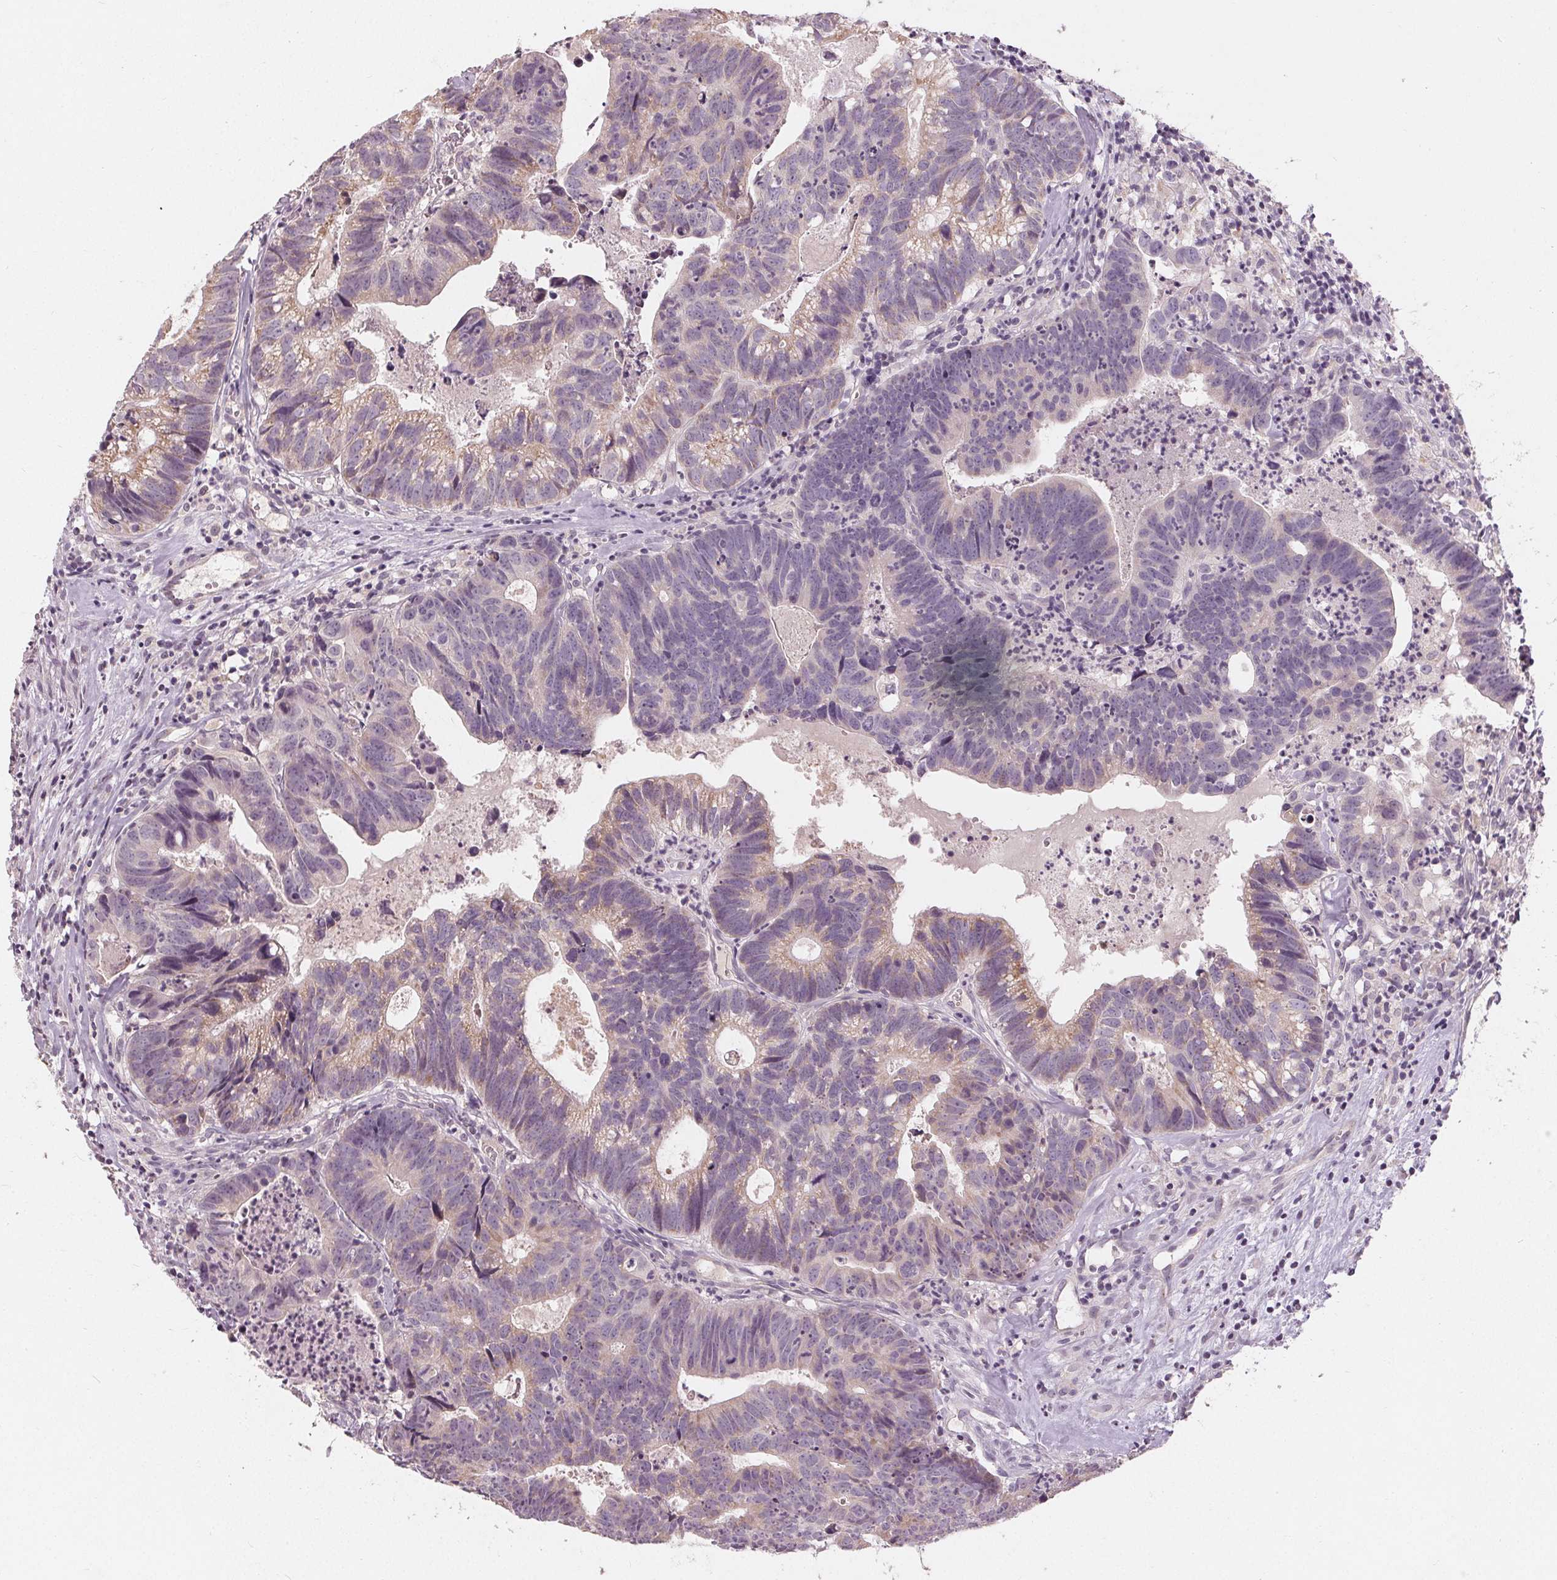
{"staining": {"intensity": "weak", "quantity": "<25%", "location": "cytoplasmic/membranous"}, "tissue": "head and neck cancer", "cell_type": "Tumor cells", "image_type": "cancer", "snomed": [{"axis": "morphology", "description": "Adenocarcinoma, NOS"}, {"axis": "topography", "description": "Head-Neck"}], "caption": "Immunohistochemistry photomicrograph of human adenocarcinoma (head and neck) stained for a protein (brown), which displays no staining in tumor cells.", "gene": "TRIM60", "patient": {"sex": "male", "age": 62}}